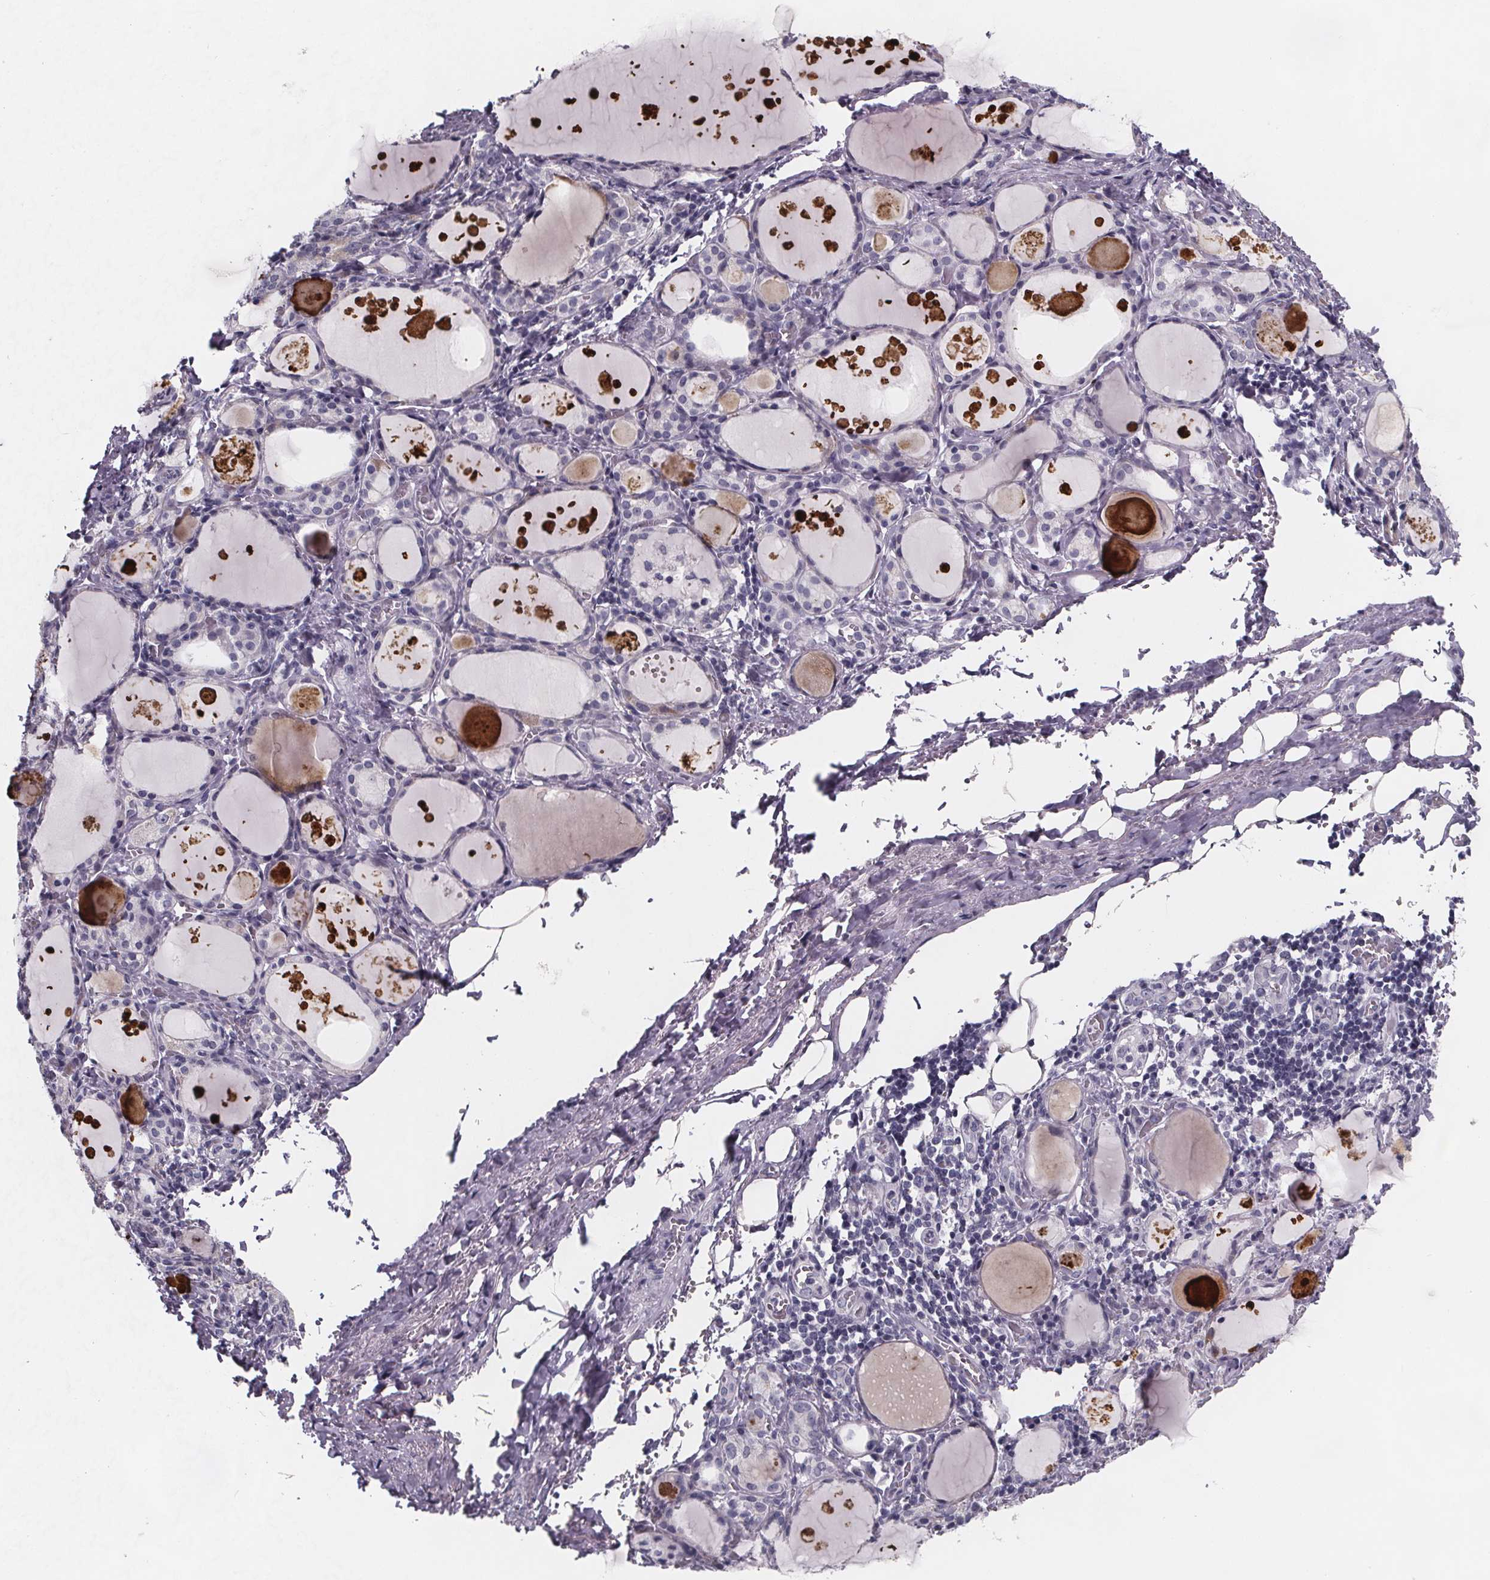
{"staining": {"intensity": "negative", "quantity": "none", "location": "none"}, "tissue": "thyroid gland", "cell_type": "Glandular cells", "image_type": "normal", "snomed": [{"axis": "morphology", "description": "Normal tissue, NOS"}, {"axis": "topography", "description": "Thyroid gland"}], "caption": "Micrograph shows no protein staining in glandular cells of benign thyroid gland.", "gene": "PAH", "patient": {"sex": "male", "age": 68}}